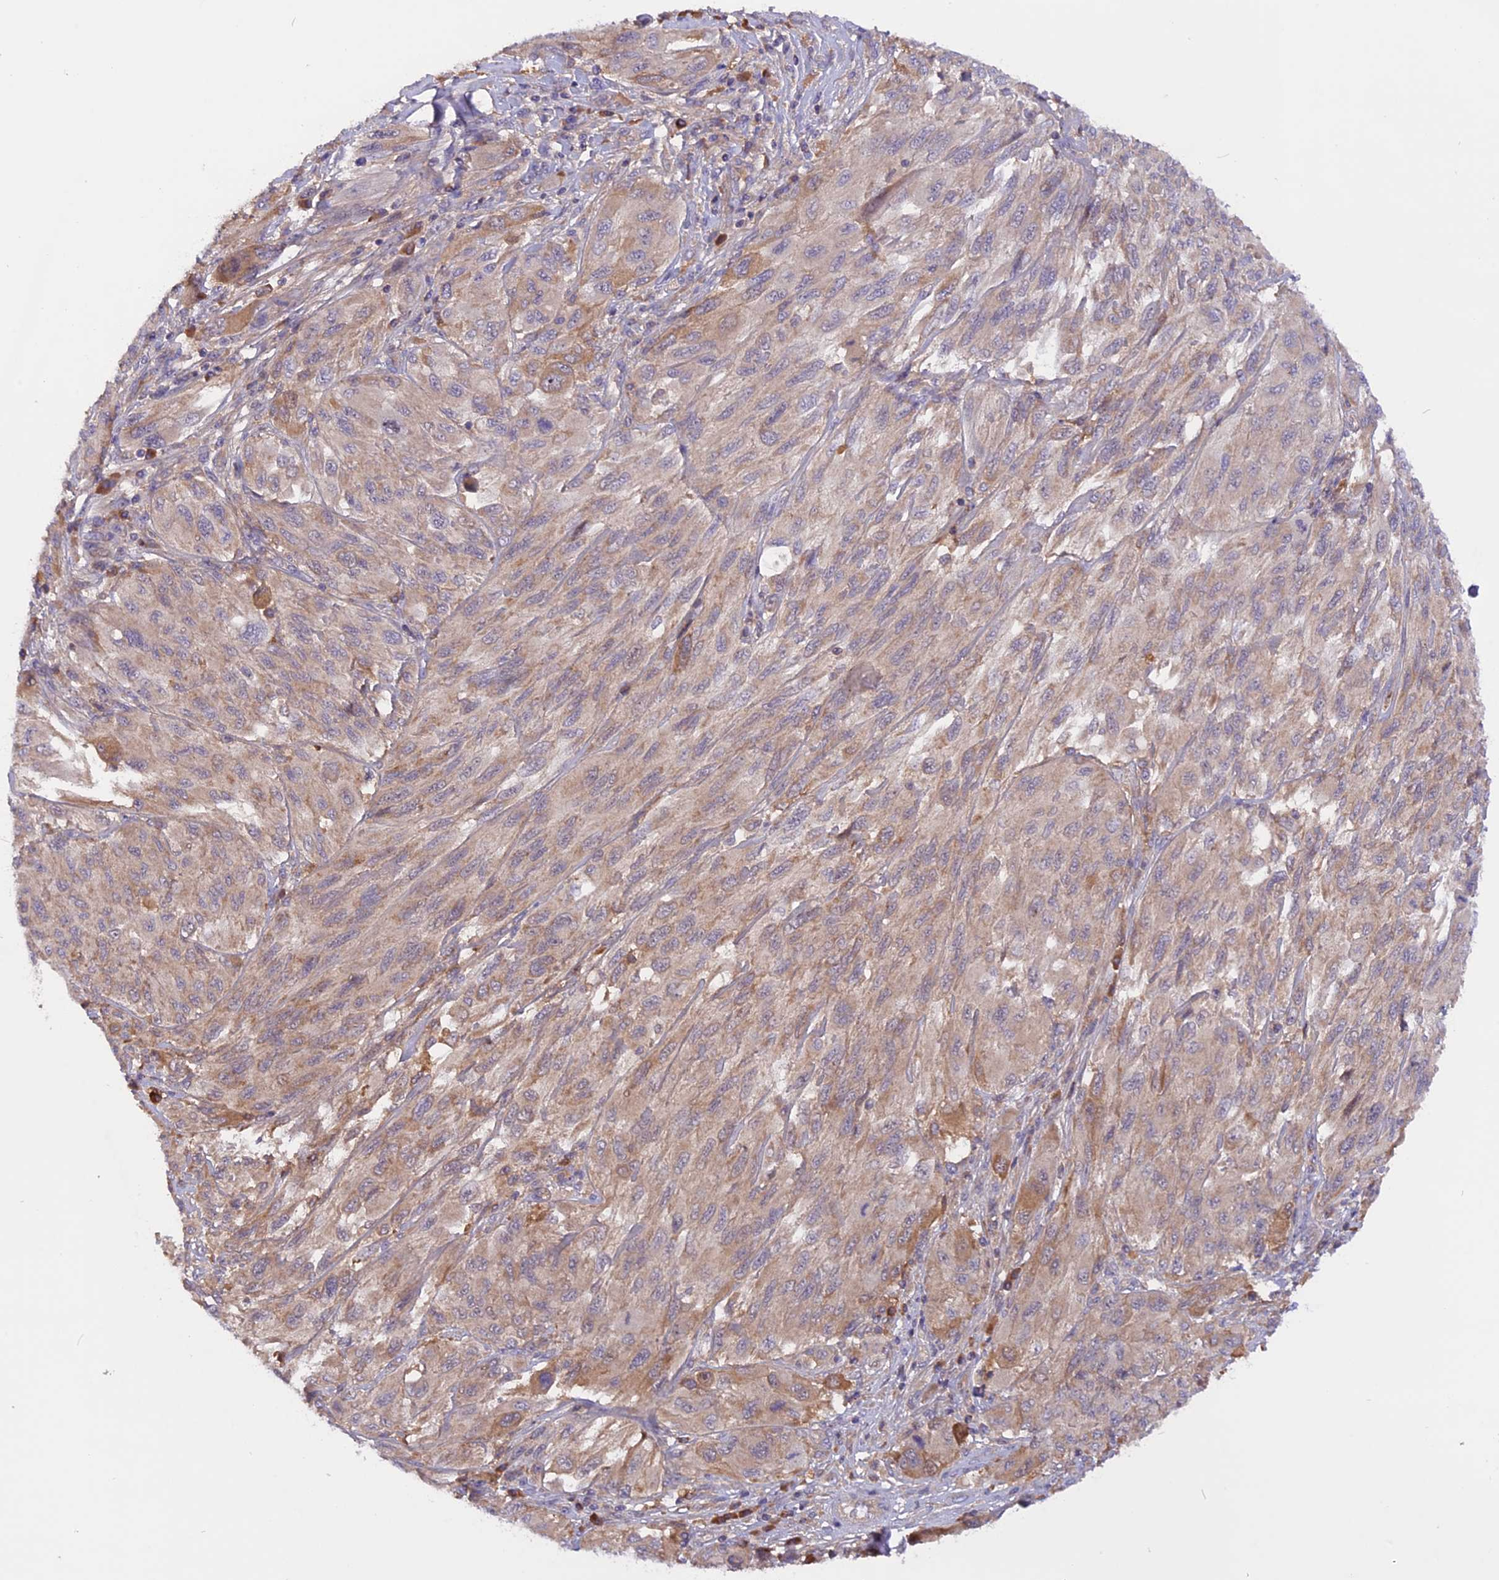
{"staining": {"intensity": "weak", "quantity": ">75%", "location": "cytoplasmic/membranous"}, "tissue": "melanoma", "cell_type": "Tumor cells", "image_type": "cancer", "snomed": [{"axis": "morphology", "description": "Malignant melanoma, NOS"}, {"axis": "topography", "description": "Skin"}], "caption": "Immunohistochemistry (IHC) photomicrograph of neoplastic tissue: melanoma stained using immunohistochemistry exhibits low levels of weak protein expression localized specifically in the cytoplasmic/membranous of tumor cells, appearing as a cytoplasmic/membranous brown color.", "gene": "MARK4", "patient": {"sex": "female", "age": 91}}